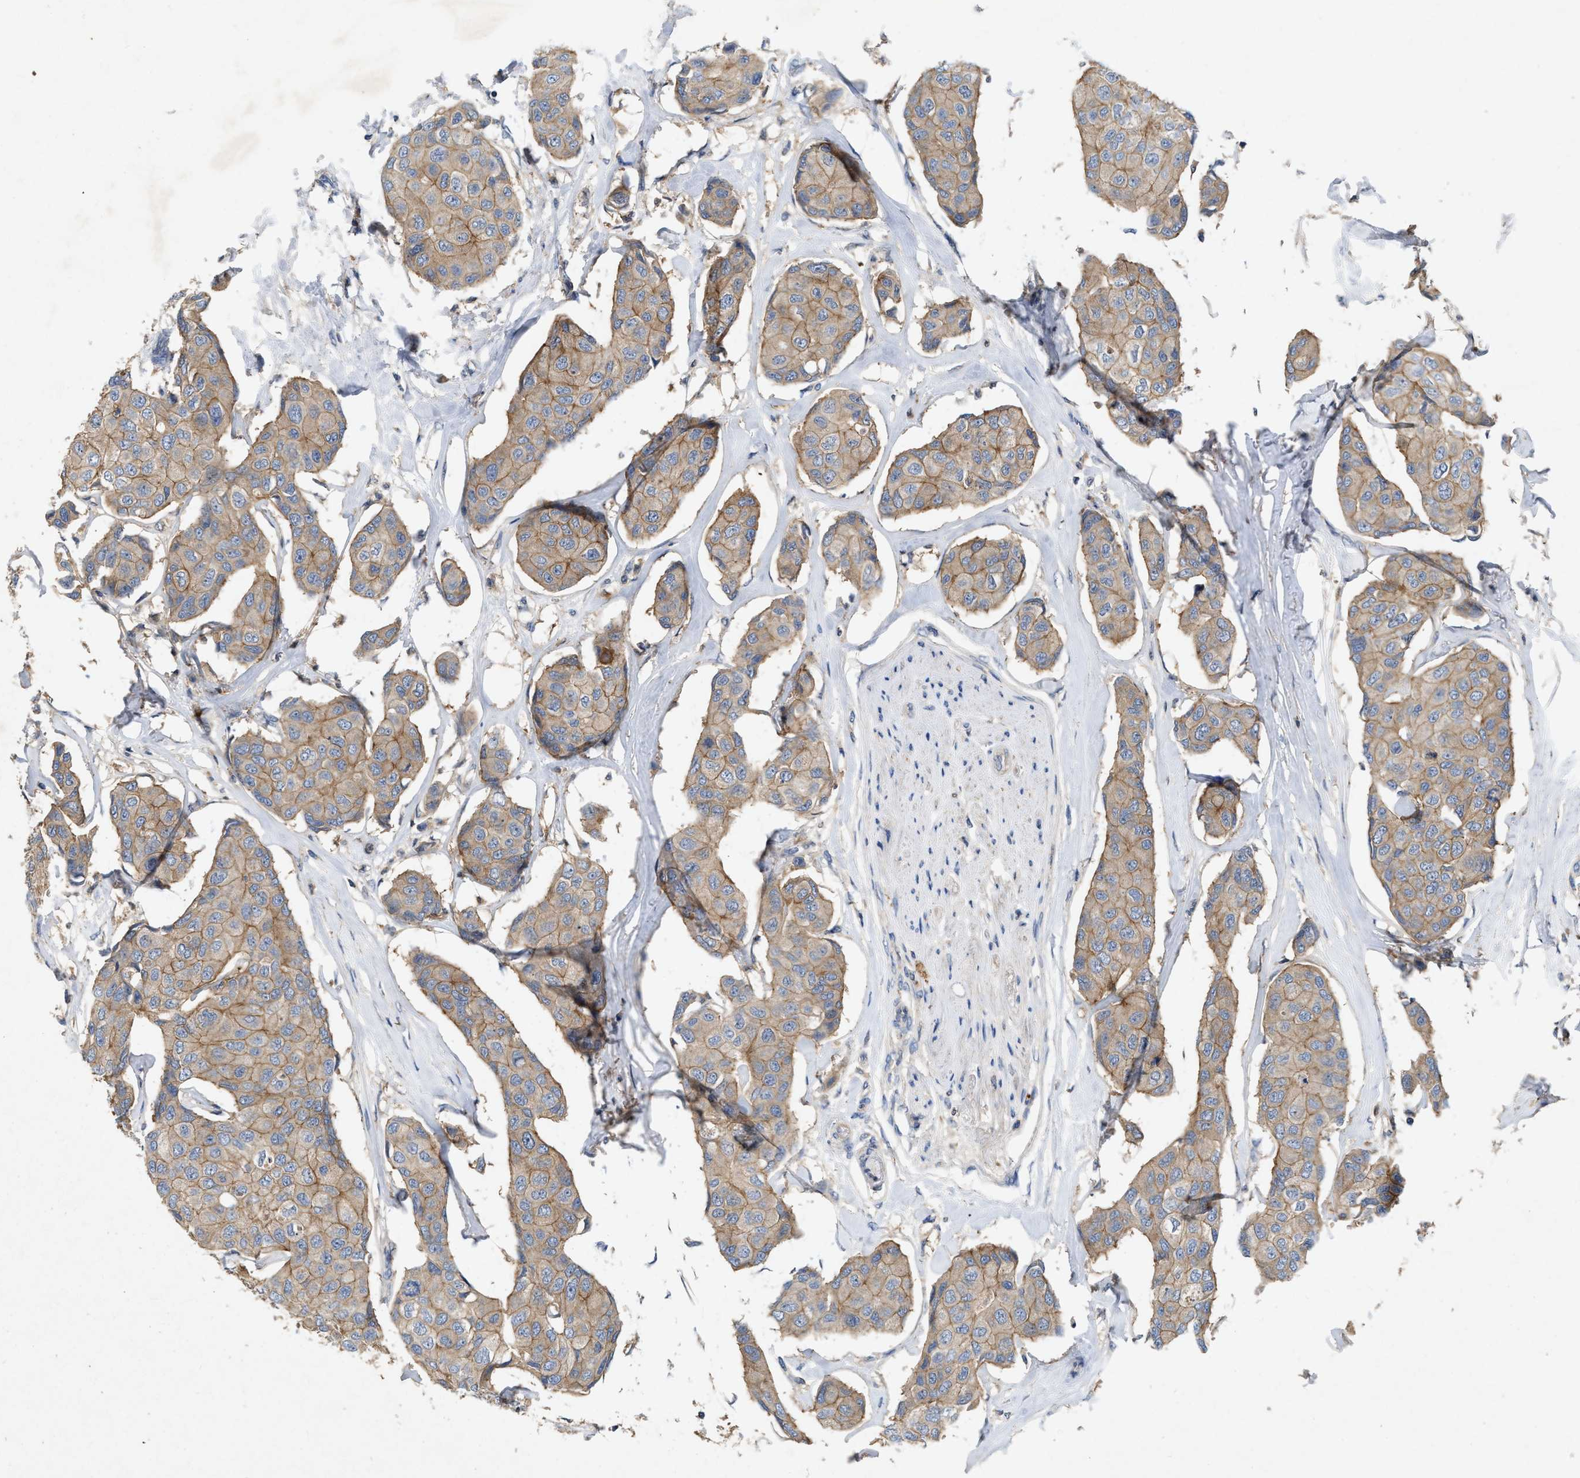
{"staining": {"intensity": "moderate", "quantity": ">75%", "location": "cytoplasmic/membranous"}, "tissue": "breast cancer", "cell_type": "Tumor cells", "image_type": "cancer", "snomed": [{"axis": "morphology", "description": "Duct carcinoma"}, {"axis": "topography", "description": "Breast"}], "caption": "Moderate cytoplasmic/membranous positivity is seen in about >75% of tumor cells in breast cancer.", "gene": "LPAR2", "patient": {"sex": "female", "age": 80}}